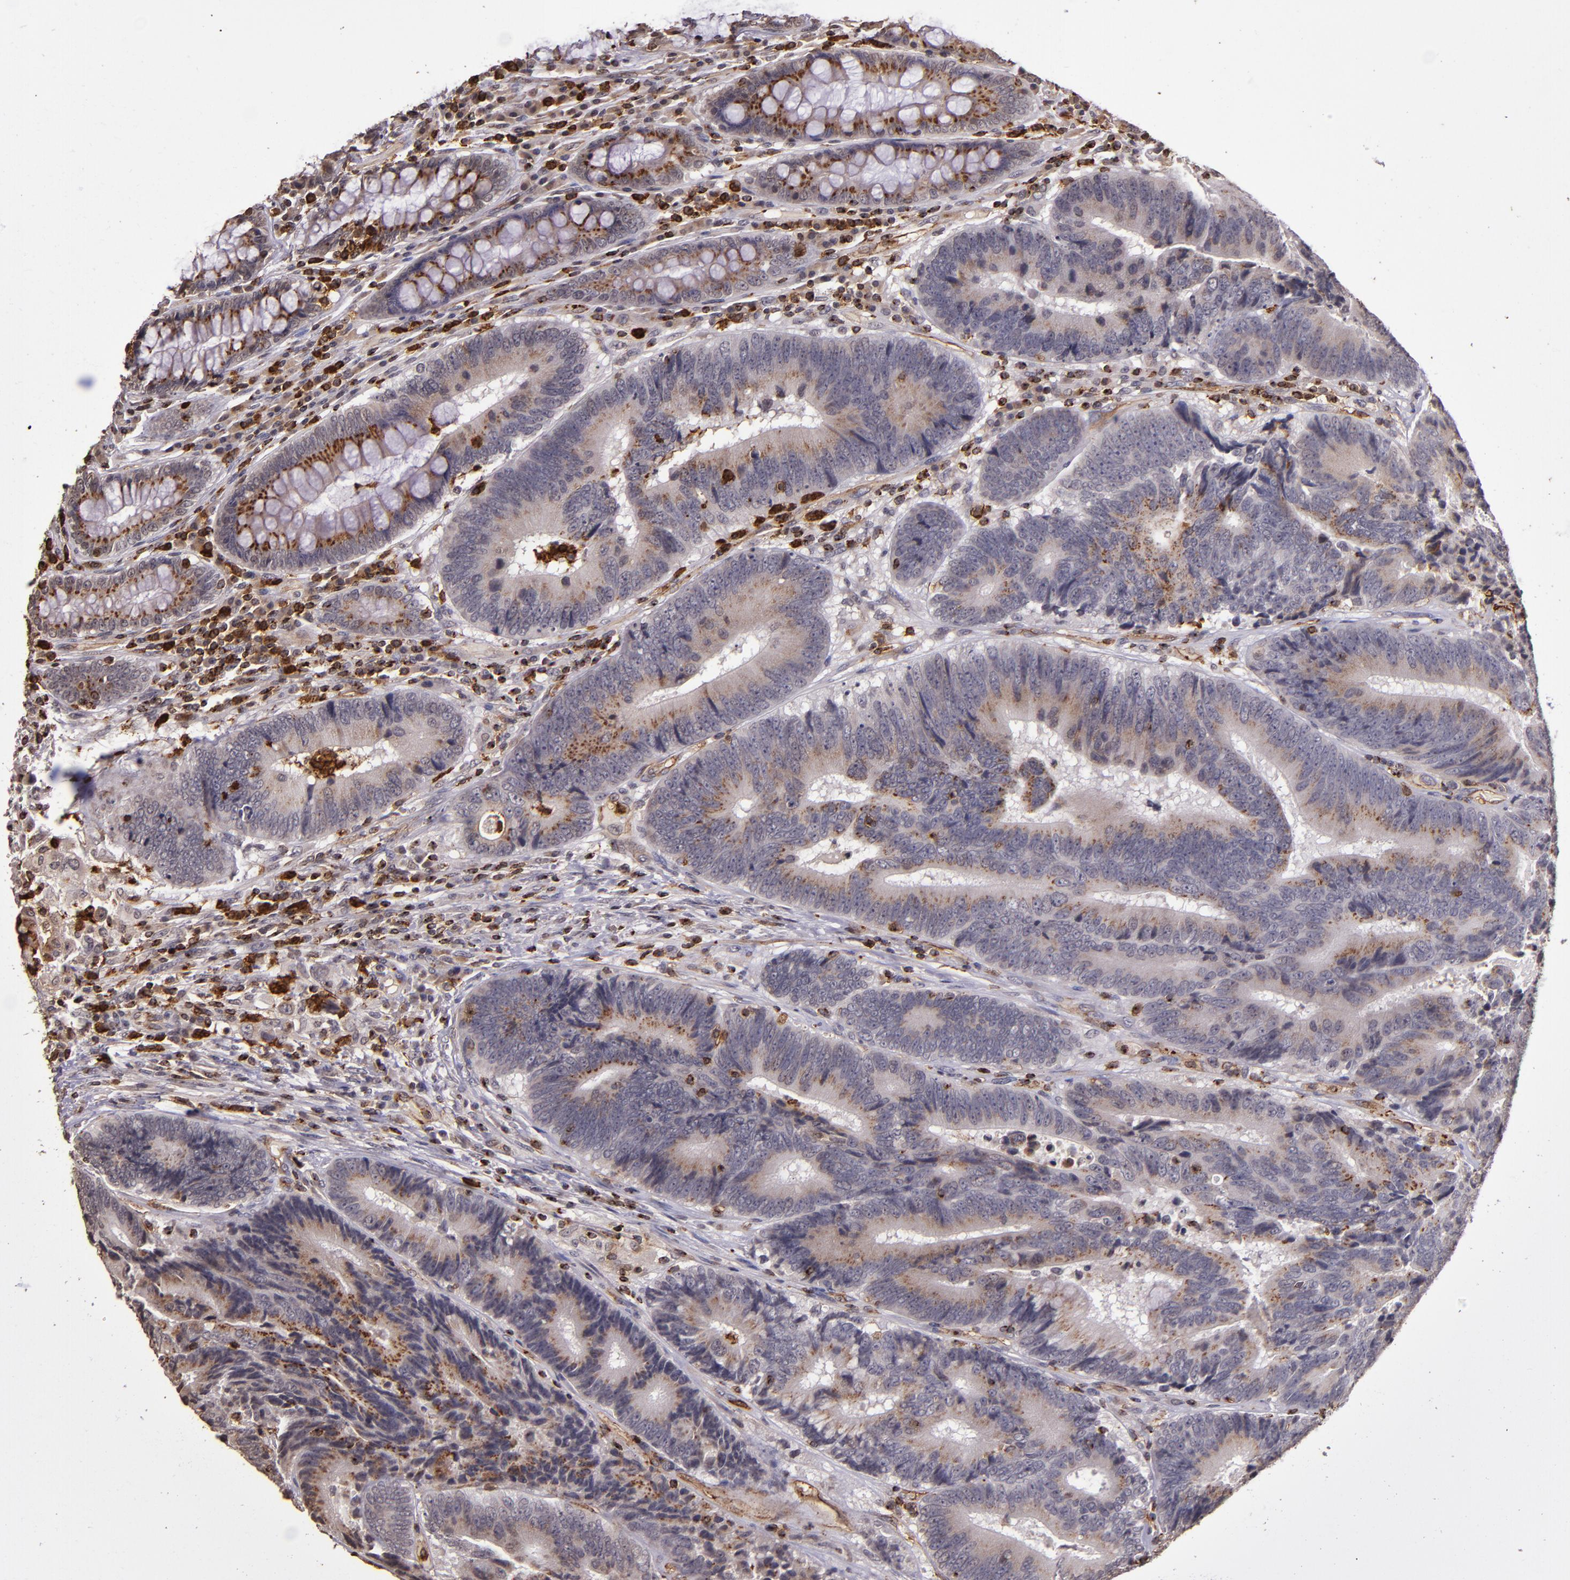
{"staining": {"intensity": "moderate", "quantity": ">75%", "location": "cytoplasmic/membranous"}, "tissue": "colorectal cancer", "cell_type": "Tumor cells", "image_type": "cancer", "snomed": [{"axis": "morphology", "description": "Normal tissue, NOS"}, {"axis": "morphology", "description": "Adenocarcinoma, NOS"}, {"axis": "topography", "description": "Colon"}], "caption": "This is an image of immunohistochemistry staining of colorectal adenocarcinoma, which shows moderate positivity in the cytoplasmic/membranous of tumor cells.", "gene": "SLC2A3", "patient": {"sex": "female", "age": 78}}